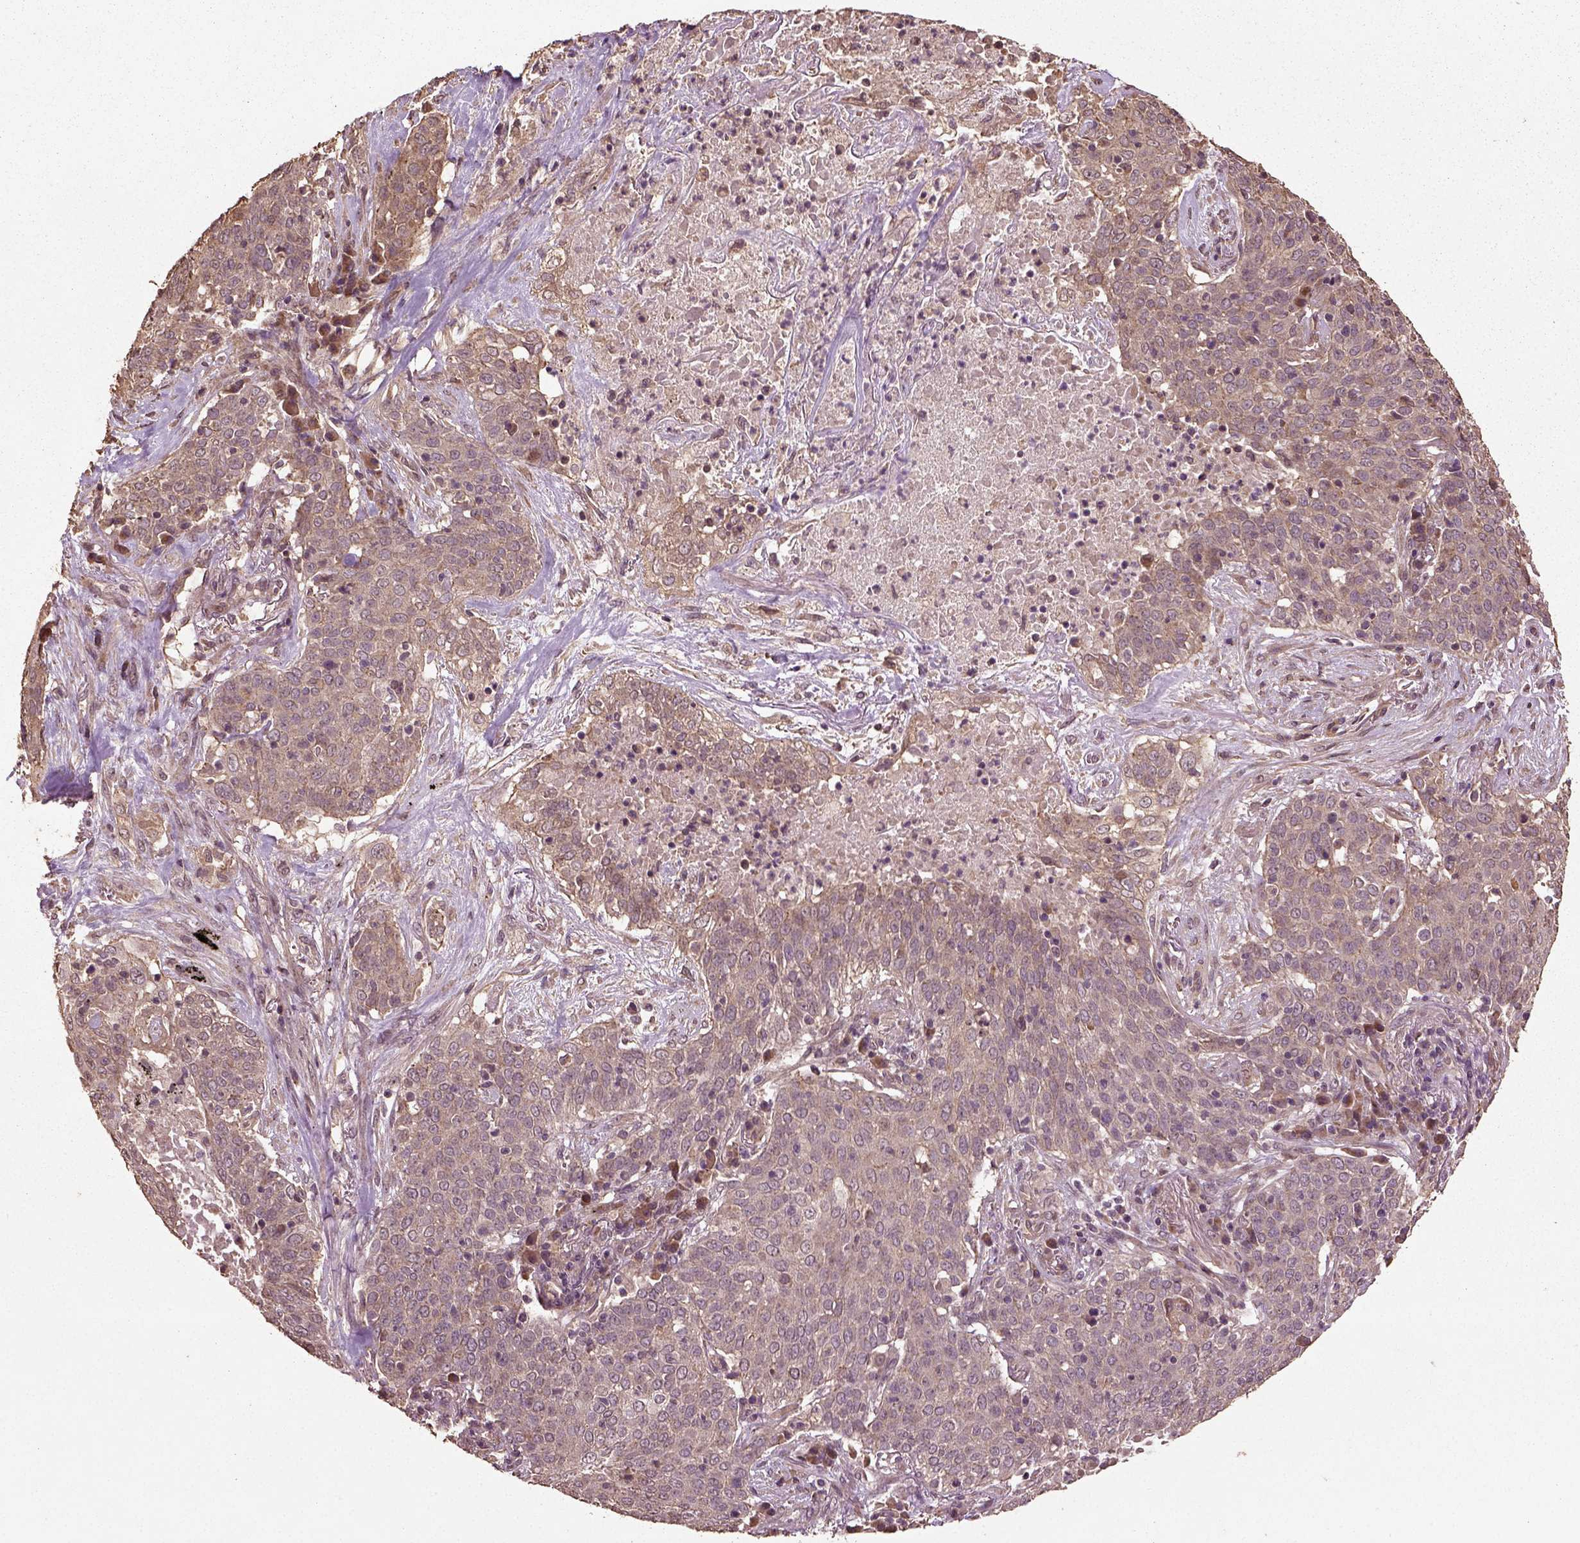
{"staining": {"intensity": "weak", "quantity": ">75%", "location": "cytoplasmic/membranous"}, "tissue": "lung cancer", "cell_type": "Tumor cells", "image_type": "cancer", "snomed": [{"axis": "morphology", "description": "Squamous cell carcinoma, NOS"}, {"axis": "topography", "description": "Lung"}], "caption": "Protein staining of squamous cell carcinoma (lung) tissue displays weak cytoplasmic/membranous staining in about >75% of tumor cells. The staining was performed using DAB (3,3'-diaminobenzidine) to visualize the protein expression in brown, while the nuclei were stained in blue with hematoxylin (Magnification: 20x).", "gene": "ERV3-1", "patient": {"sex": "male", "age": 82}}